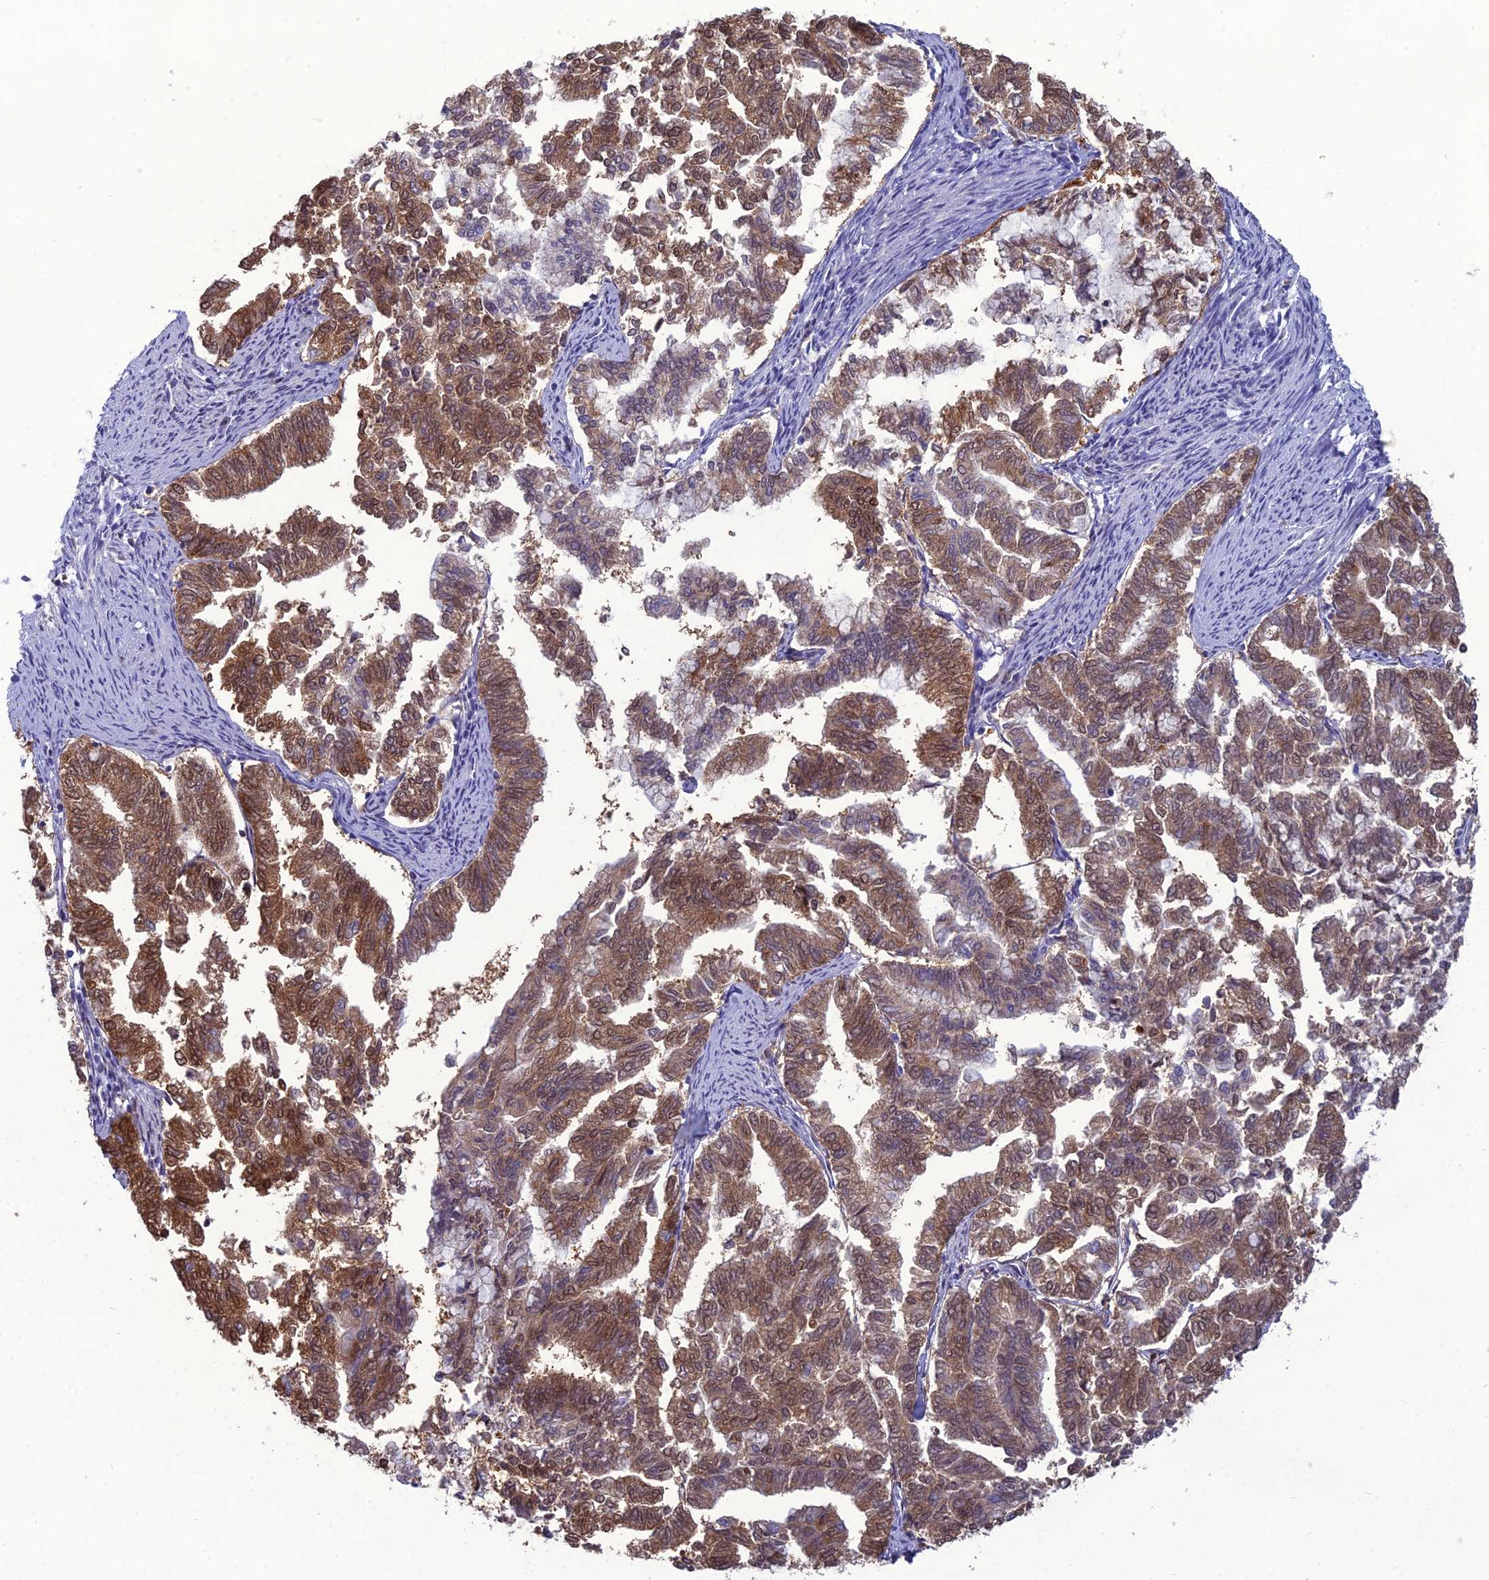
{"staining": {"intensity": "moderate", "quantity": ">75%", "location": "cytoplasmic/membranous"}, "tissue": "endometrial cancer", "cell_type": "Tumor cells", "image_type": "cancer", "snomed": [{"axis": "morphology", "description": "Adenocarcinoma, NOS"}, {"axis": "topography", "description": "Endometrium"}], "caption": "Adenocarcinoma (endometrial) stained with immunohistochemistry (IHC) exhibits moderate cytoplasmic/membranous expression in approximately >75% of tumor cells. (Stains: DAB in brown, nuclei in blue, Microscopy: brightfield microscopy at high magnification).", "gene": "GNPNAT1", "patient": {"sex": "female", "age": 79}}